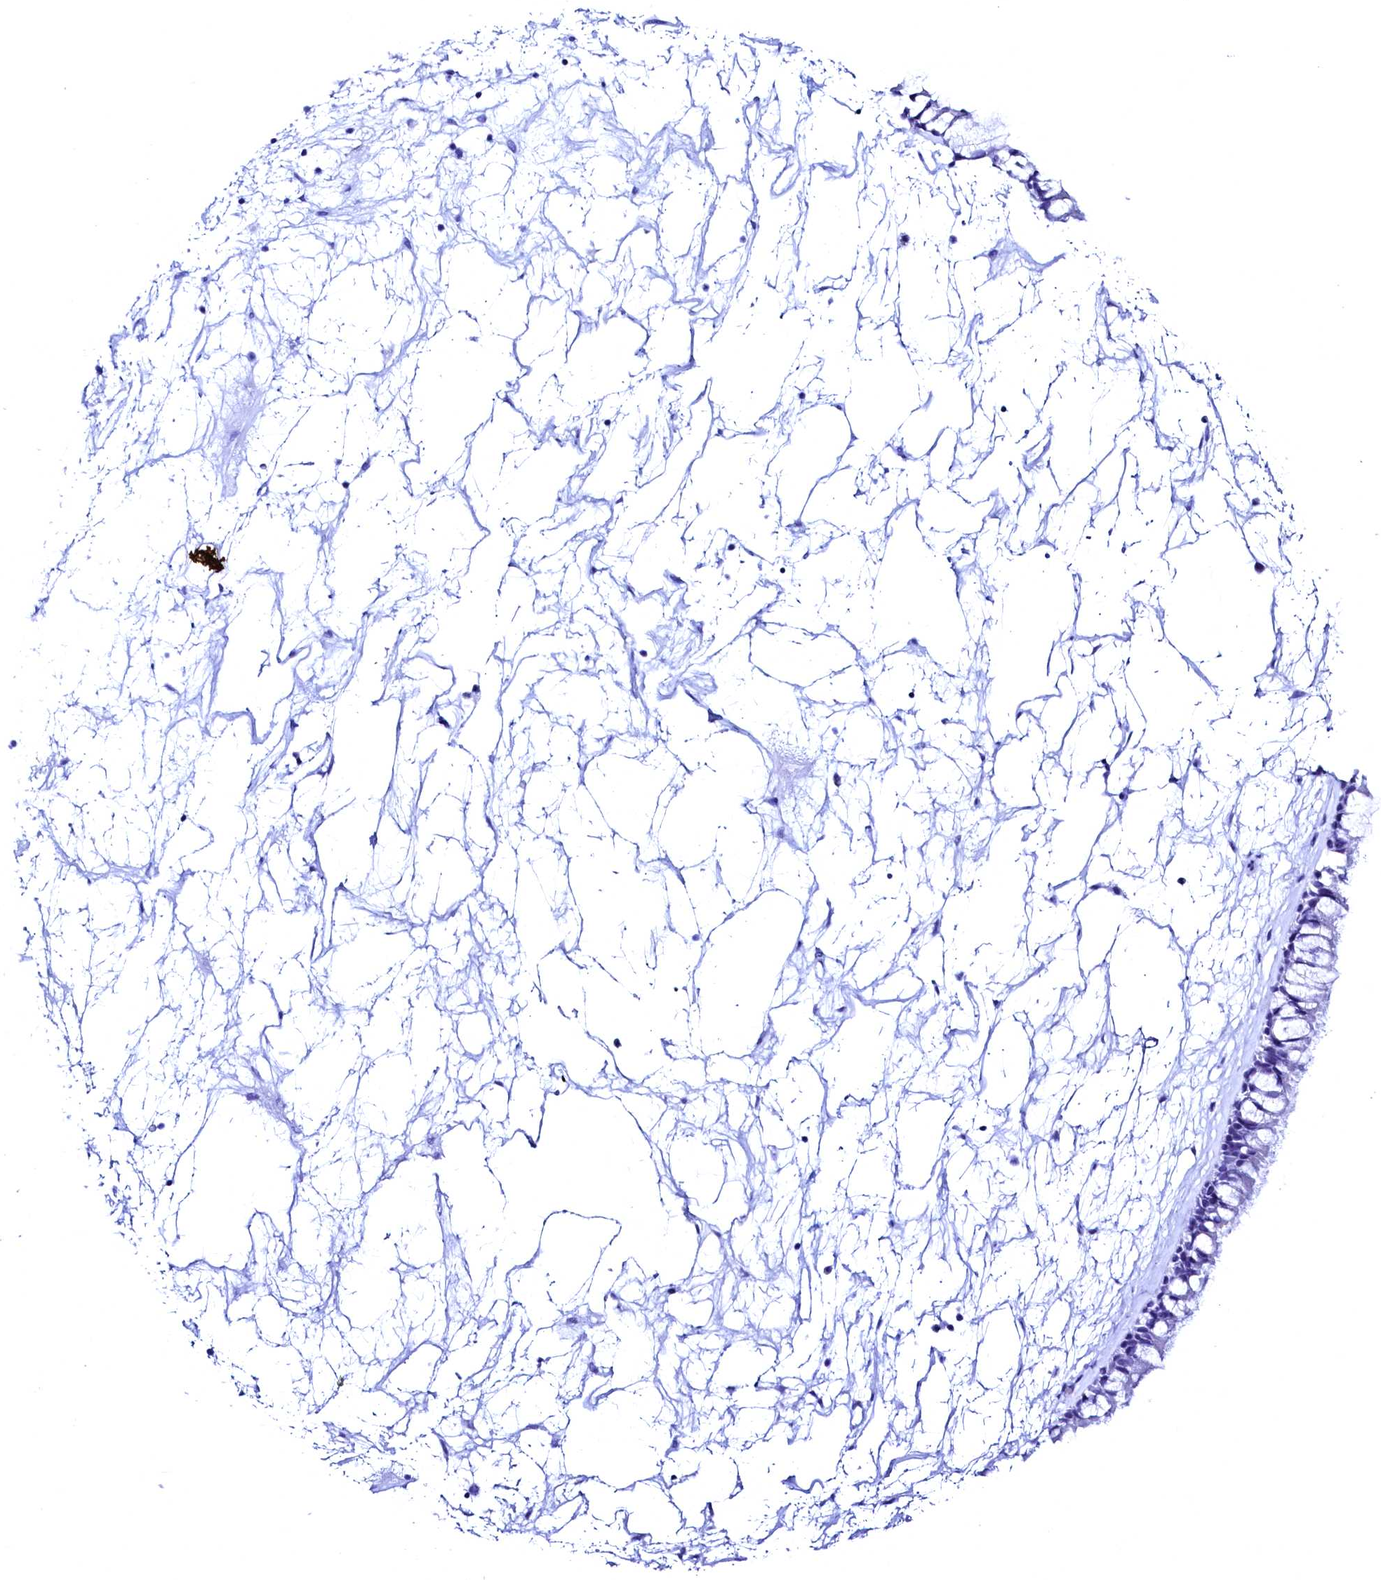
{"staining": {"intensity": "negative", "quantity": "none", "location": "none"}, "tissue": "nasopharynx", "cell_type": "Respiratory epithelial cells", "image_type": "normal", "snomed": [{"axis": "morphology", "description": "Normal tissue, NOS"}, {"axis": "topography", "description": "Nasopharynx"}], "caption": "A micrograph of nasopharynx stained for a protein shows no brown staining in respiratory epithelial cells.", "gene": "FLYWCH2", "patient": {"sex": "male", "age": 64}}